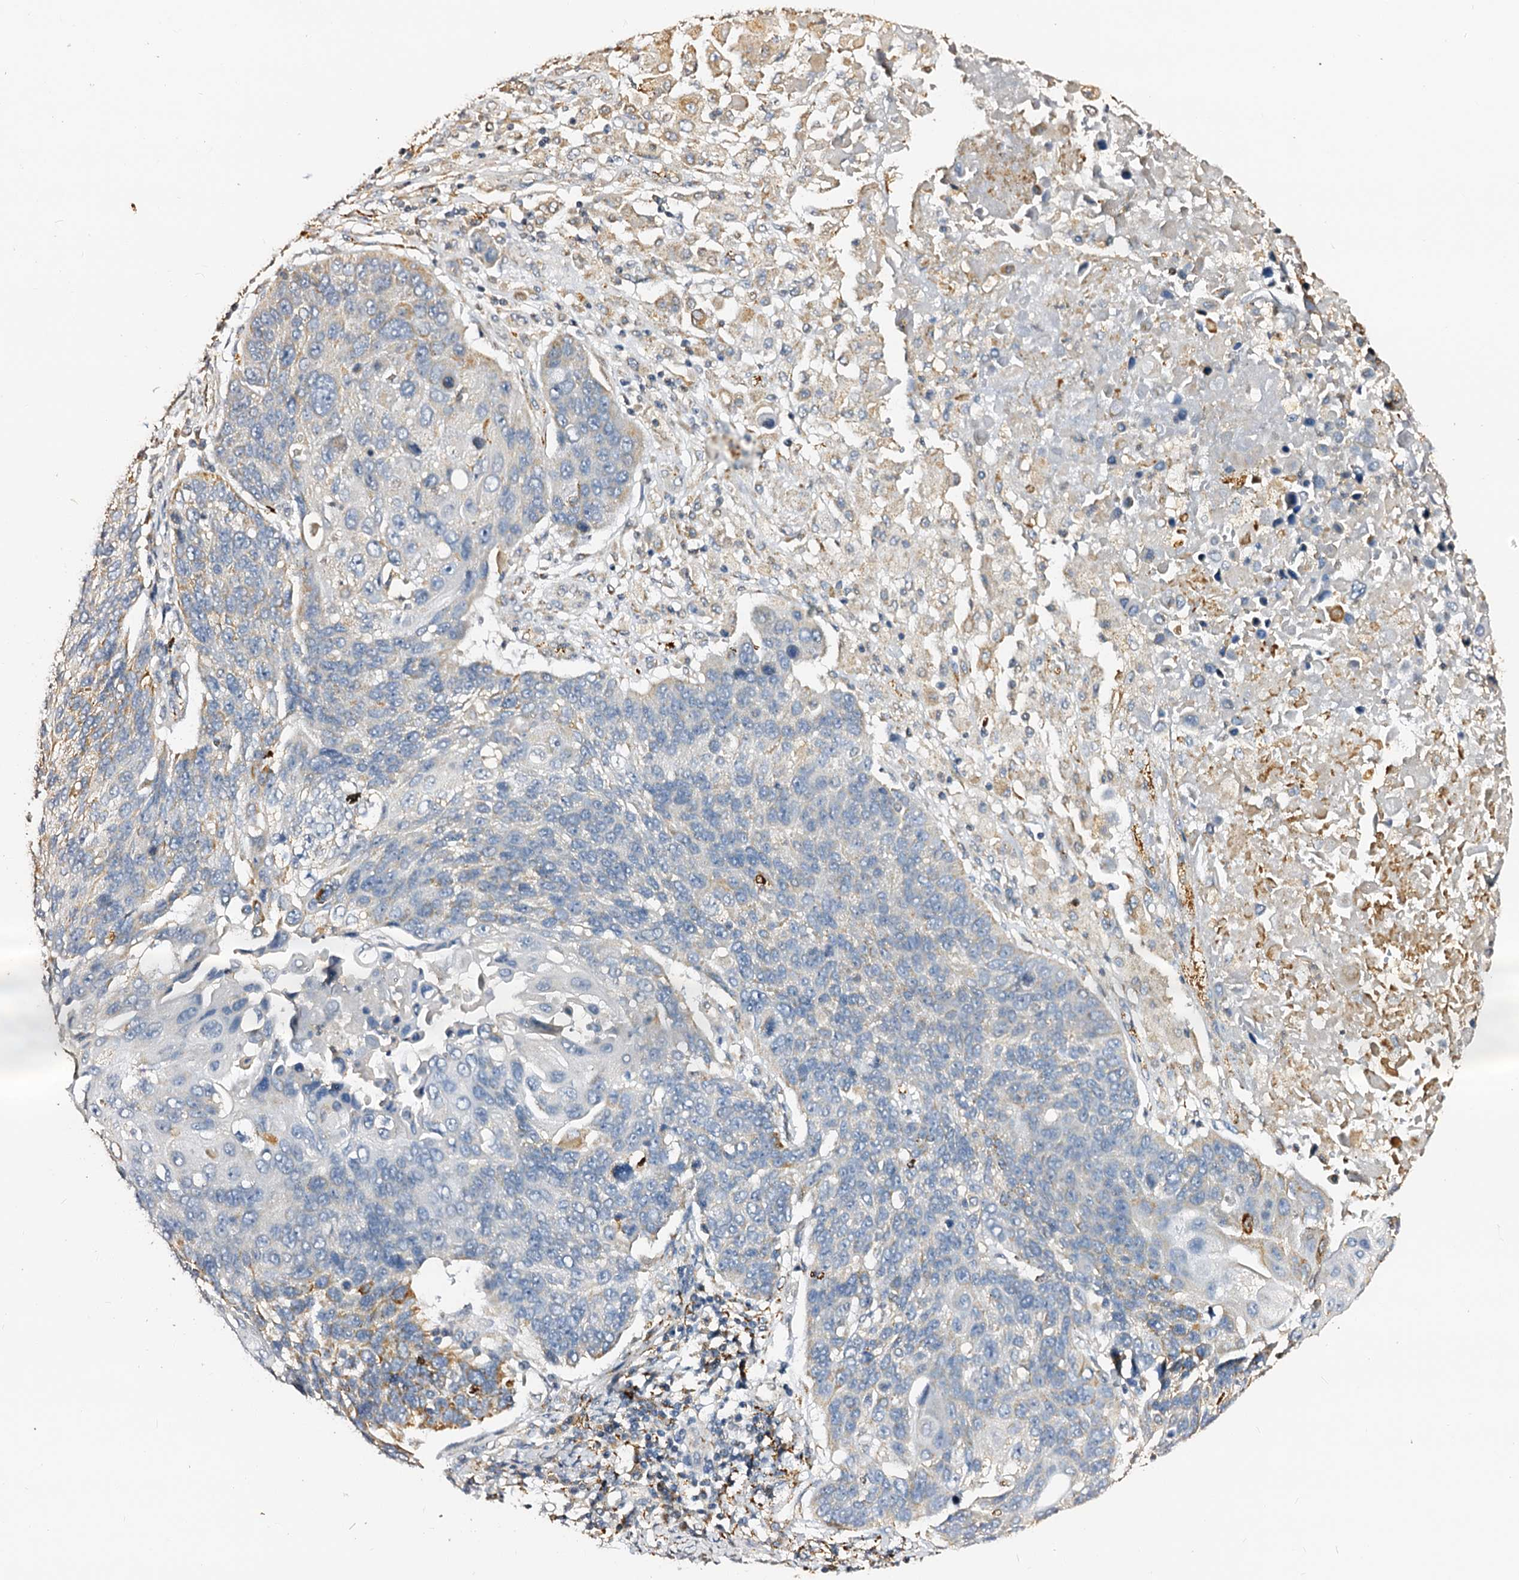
{"staining": {"intensity": "negative", "quantity": "none", "location": "none"}, "tissue": "lung cancer", "cell_type": "Tumor cells", "image_type": "cancer", "snomed": [{"axis": "morphology", "description": "Squamous cell carcinoma, NOS"}, {"axis": "topography", "description": "Lung"}], "caption": "Immunohistochemistry of squamous cell carcinoma (lung) demonstrates no positivity in tumor cells.", "gene": "MAOB", "patient": {"sex": "male", "age": 66}}